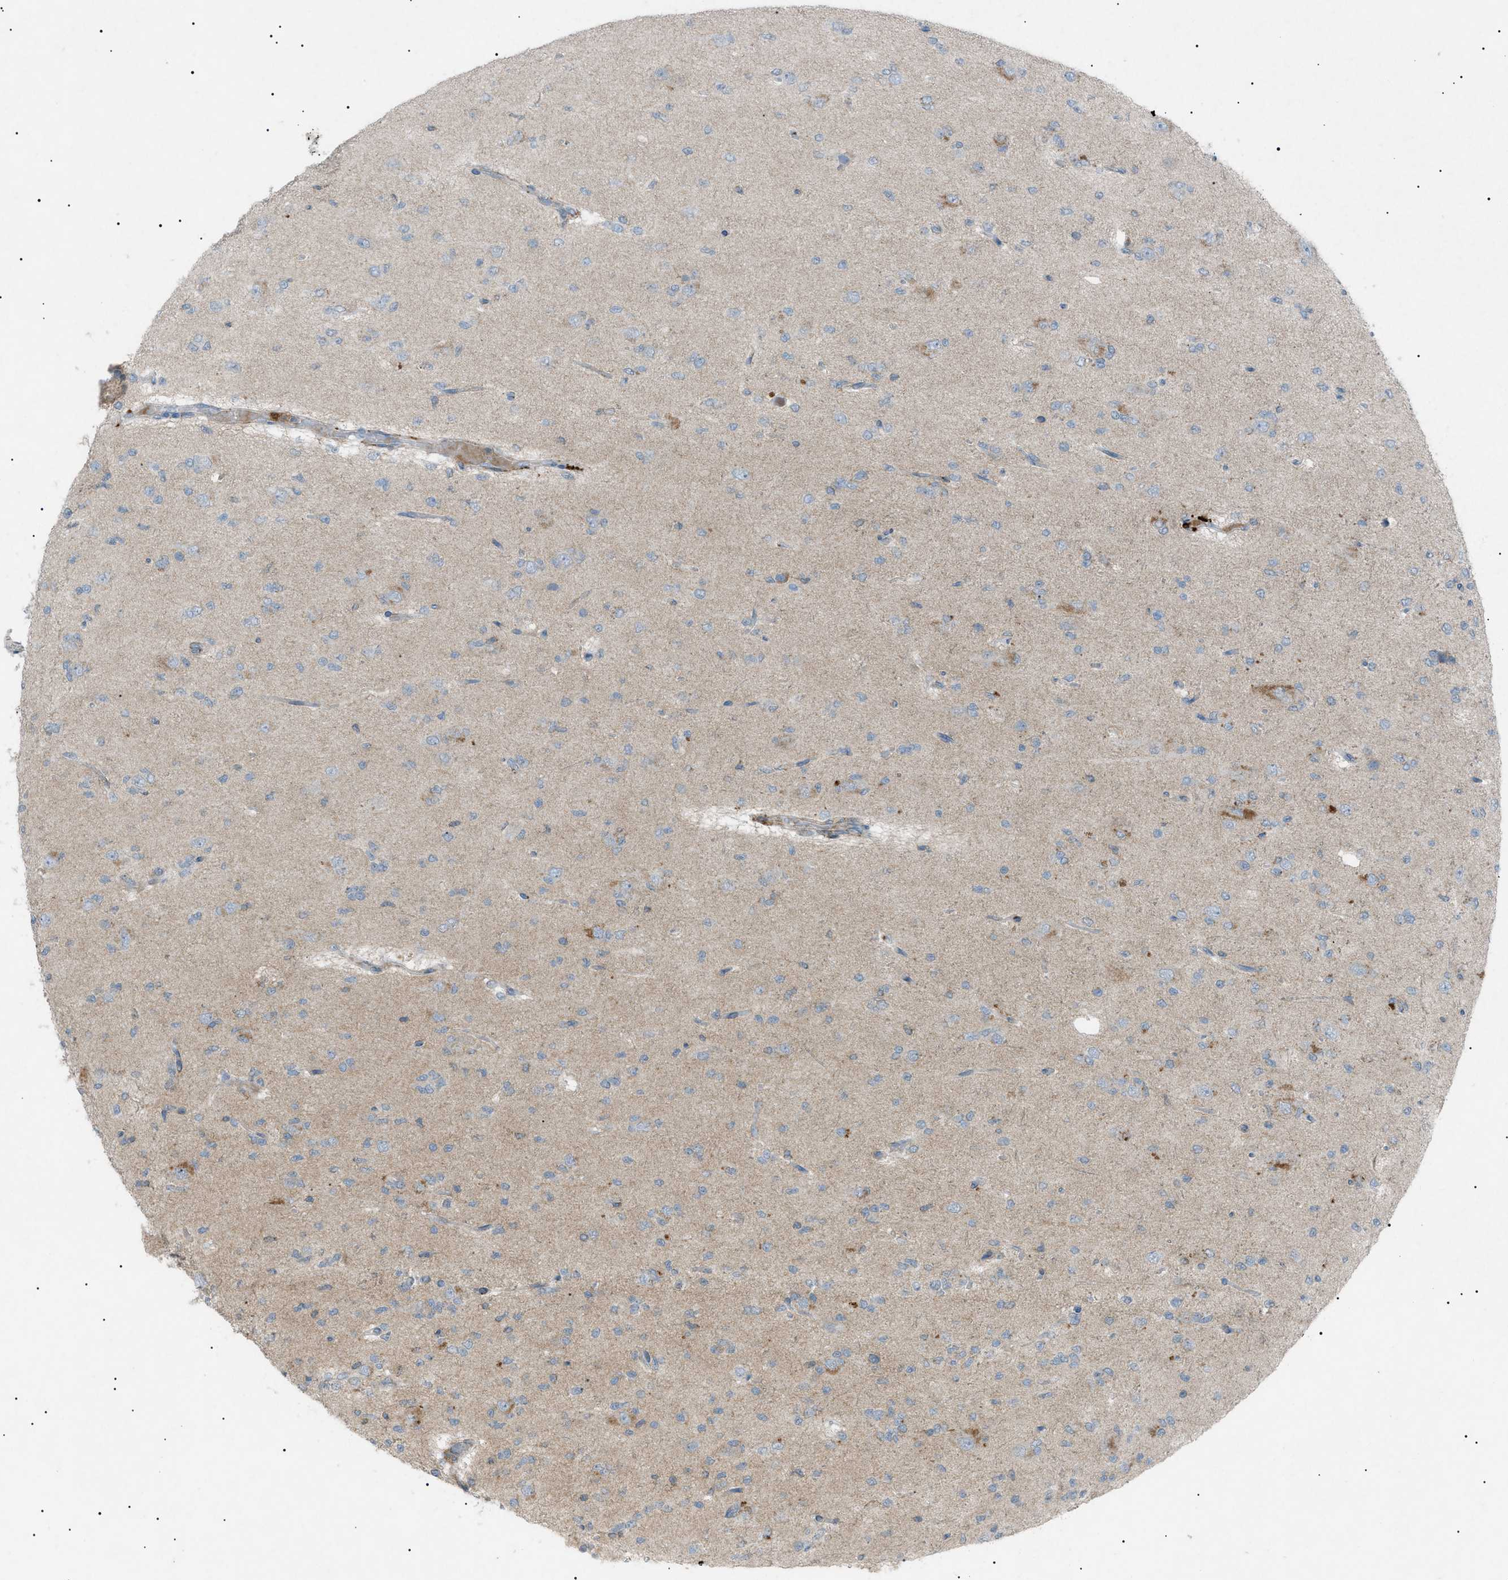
{"staining": {"intensity": "weak", "quantity": "25%-75%", "location": "cytoplasmic/membranous"}, "tissue": "glioma", "cell_type": "Tumor cells", "image_type": "cancer", "snomed": [{"axis": "morphology", "description": "Glioma, malignant, Low grade"}, {"axis": "topography", "description": "Brain"}], "caption": "About 25%-75% of tumor cells in human malignant glioma (low-grade) demonstrate weak cytoplasmic/membranous protein positivity as visualized by brown immunohistochemical staining.", "gene": "BTK", "patient": {"sex": "male", "age": 38}}